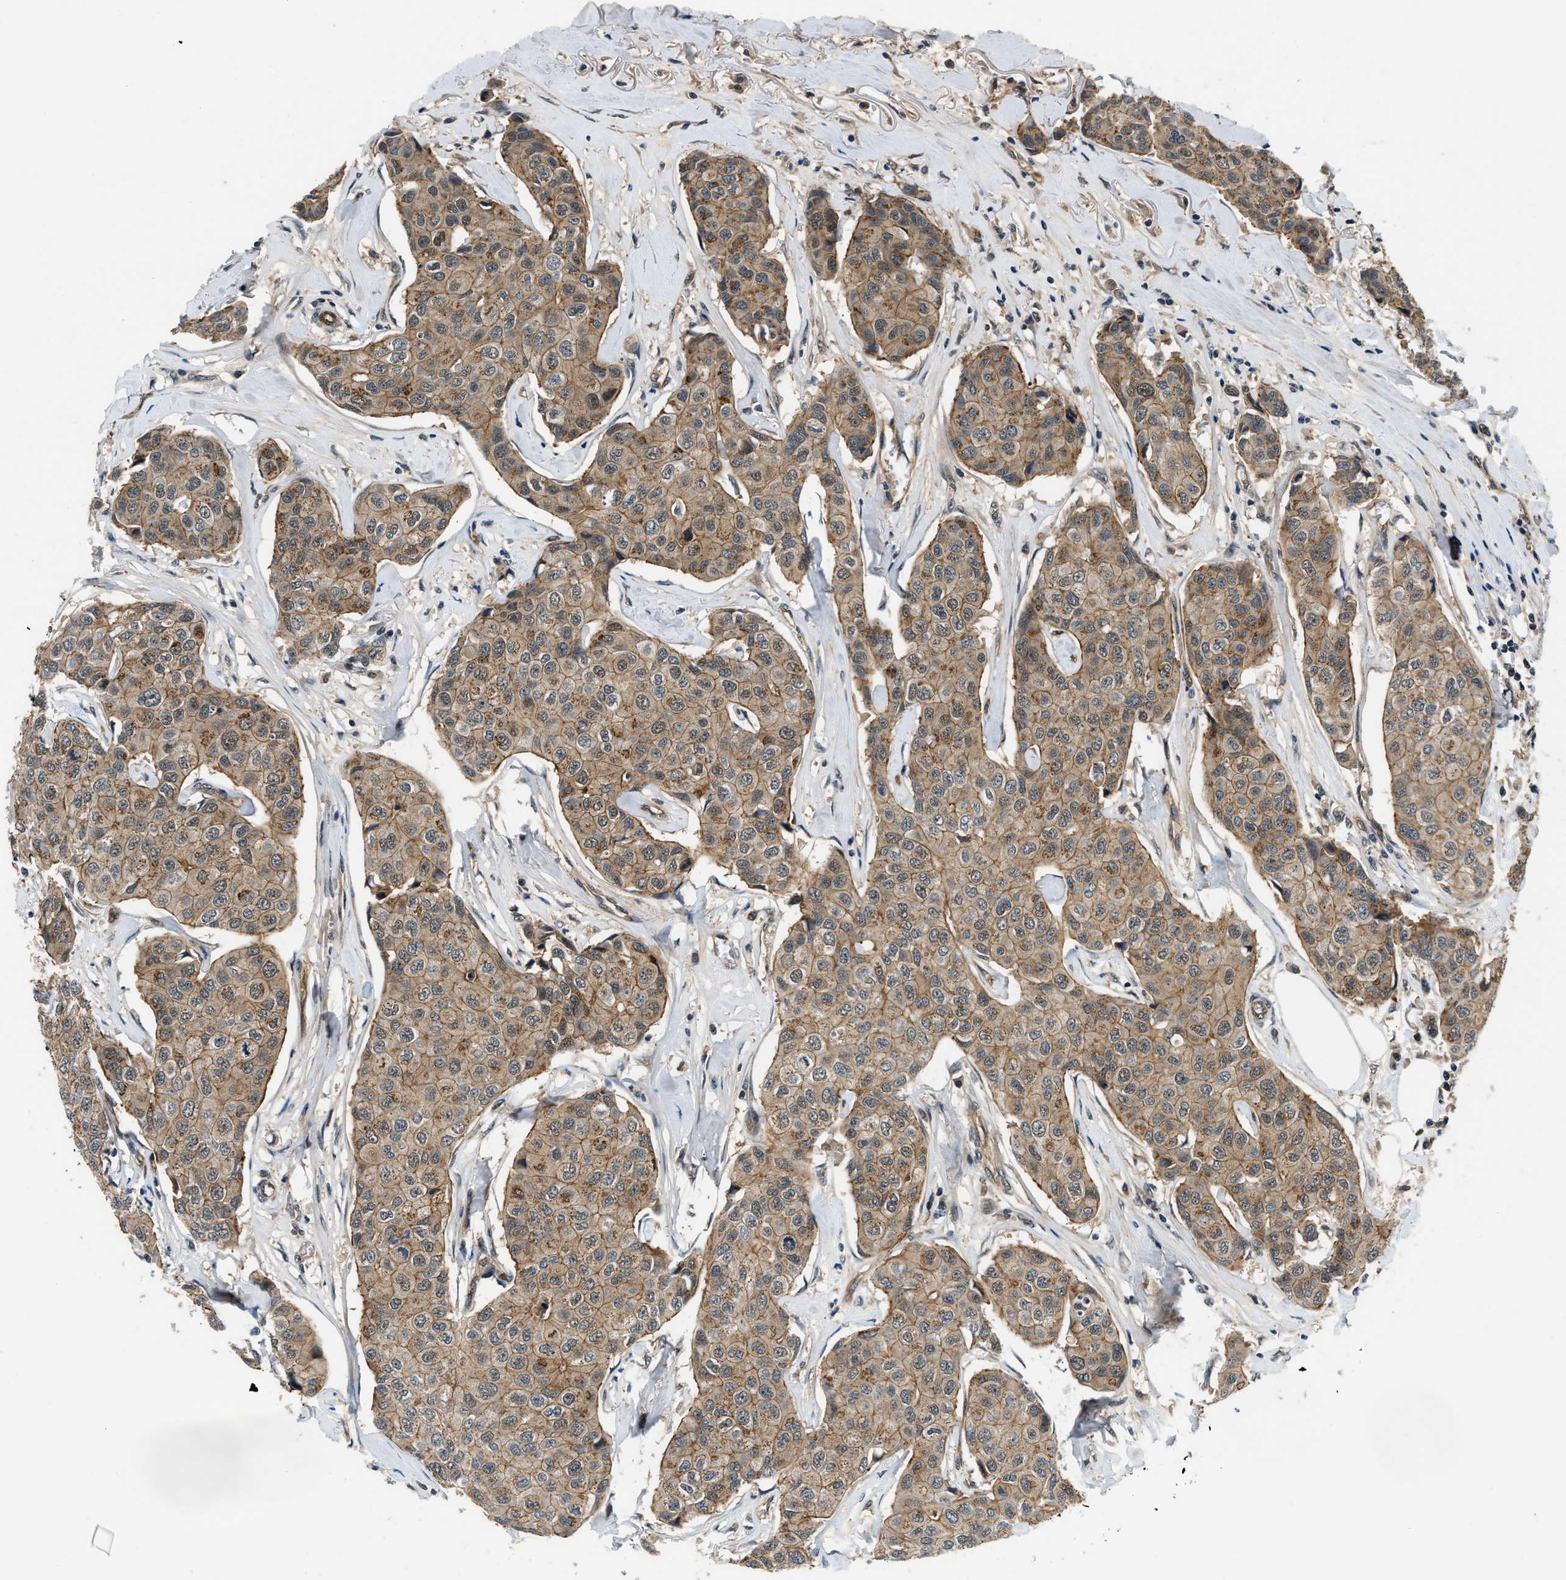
{"staining": {"intensity": "weak", "quantity": ">75%", "location": "cytoplasmic/membranous"}, "tissue": "breast cancer", "cell_type": "Tumor cells", "image_type": "cancer", "snomed": [{"axis": "morphology", "description": "Duct carcinoma"}, {"axis": "topography", "description": "Breast"}], "caption": "The image shows staining of infiltrating ductal carcinoma (breast), revealing weak cytoplasmic/membranous protein expression (brown color) within tumor cells.", "gene": "COPS2", "patient": {"sex": "female", "age": 80}}